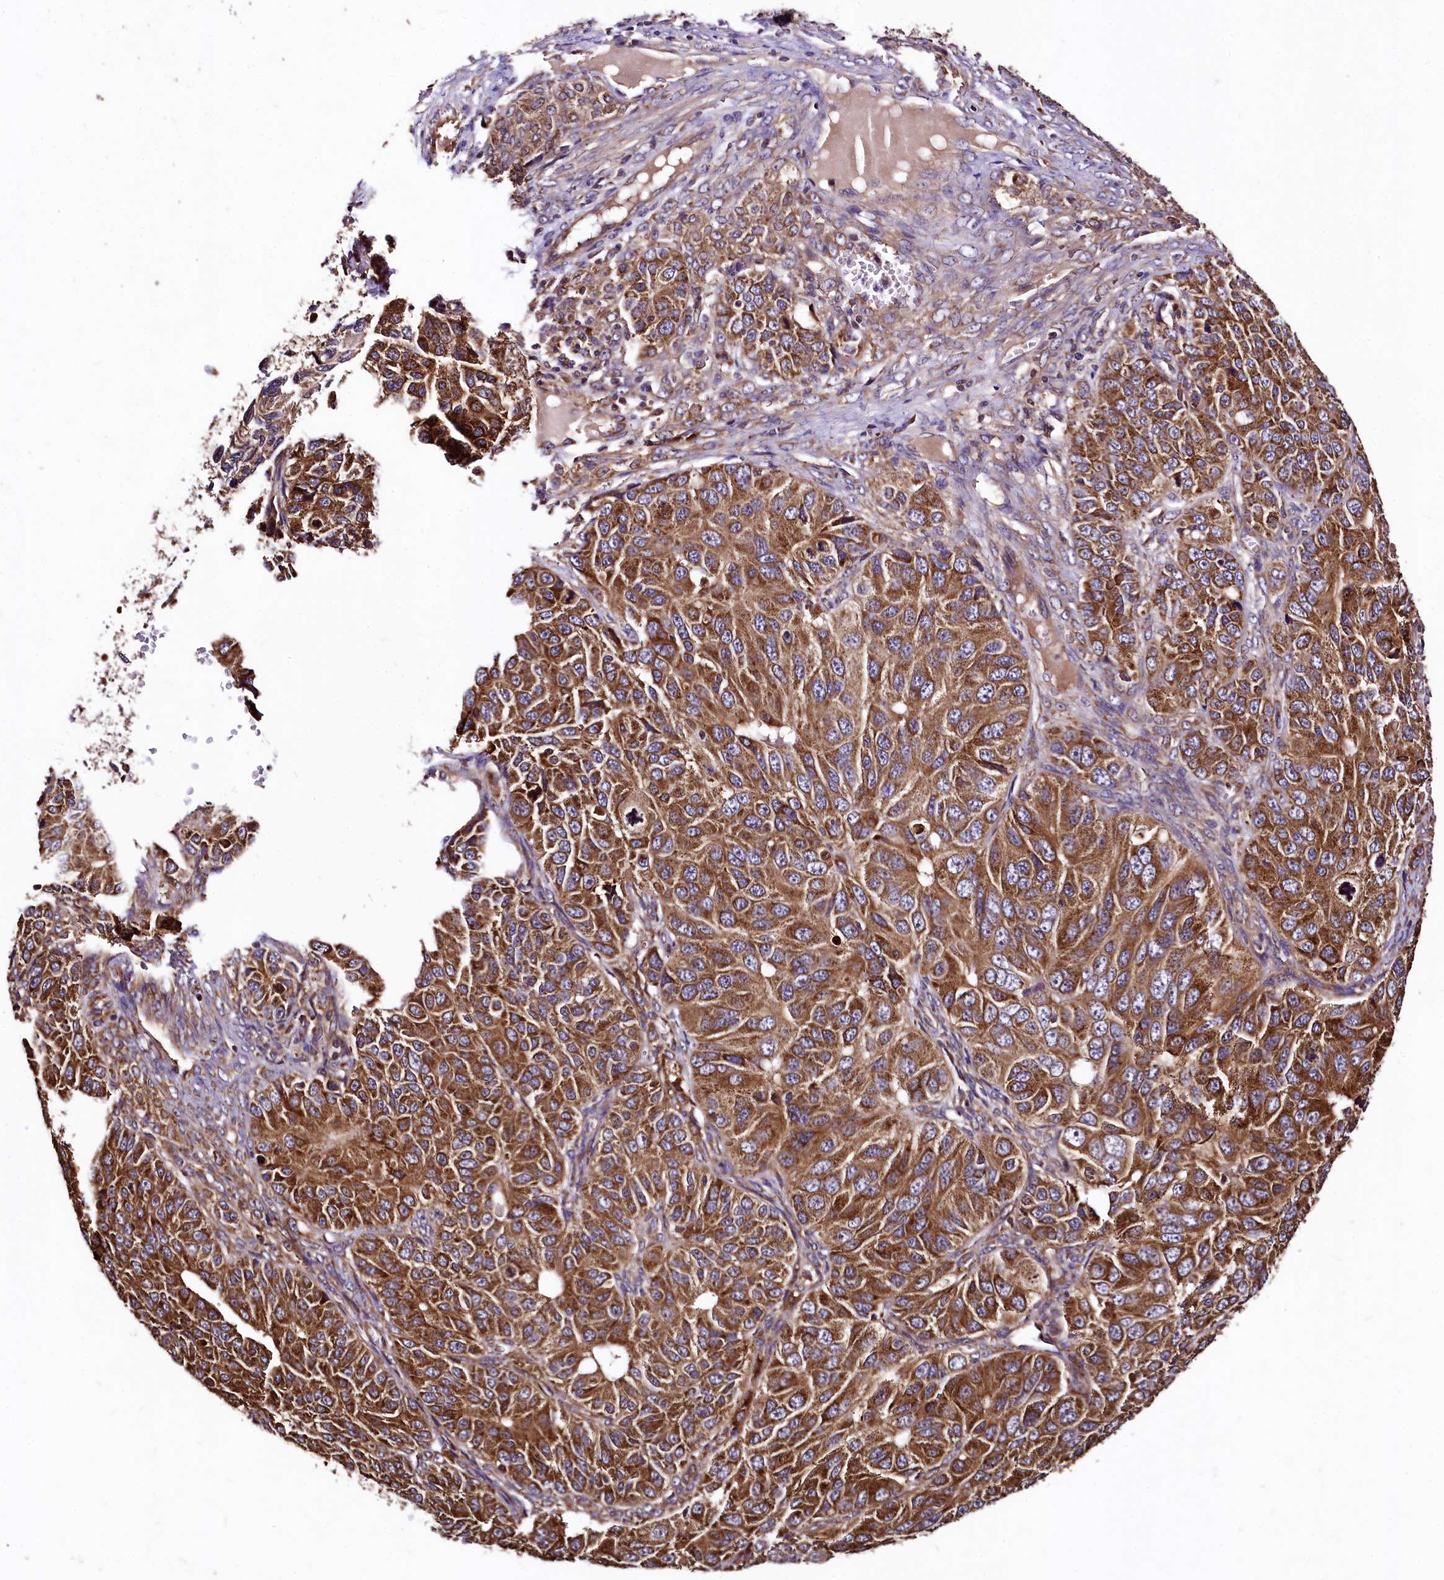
{"staining": {"intensity": "strong", "quantity": ">75%", "location": "cytoplasmic/membranous"}, "tissue": "ovarian cancer", "cell_type": "Tumor cells", "image_type": "cancer", "snomed": [{"axis": "morphology", "description": "Carcinoma, endometroid"}, {"axis": "topography", "description": "Ovary"}], "caption": "A micrograph of endometroid carcinoma (ovarian) stained for a protein demonstrates strong cytoplasmic/membranous brown staining in tumor cells.", "gene": "LRSAM1", "patient": {"sex": "female", "age": 51}}